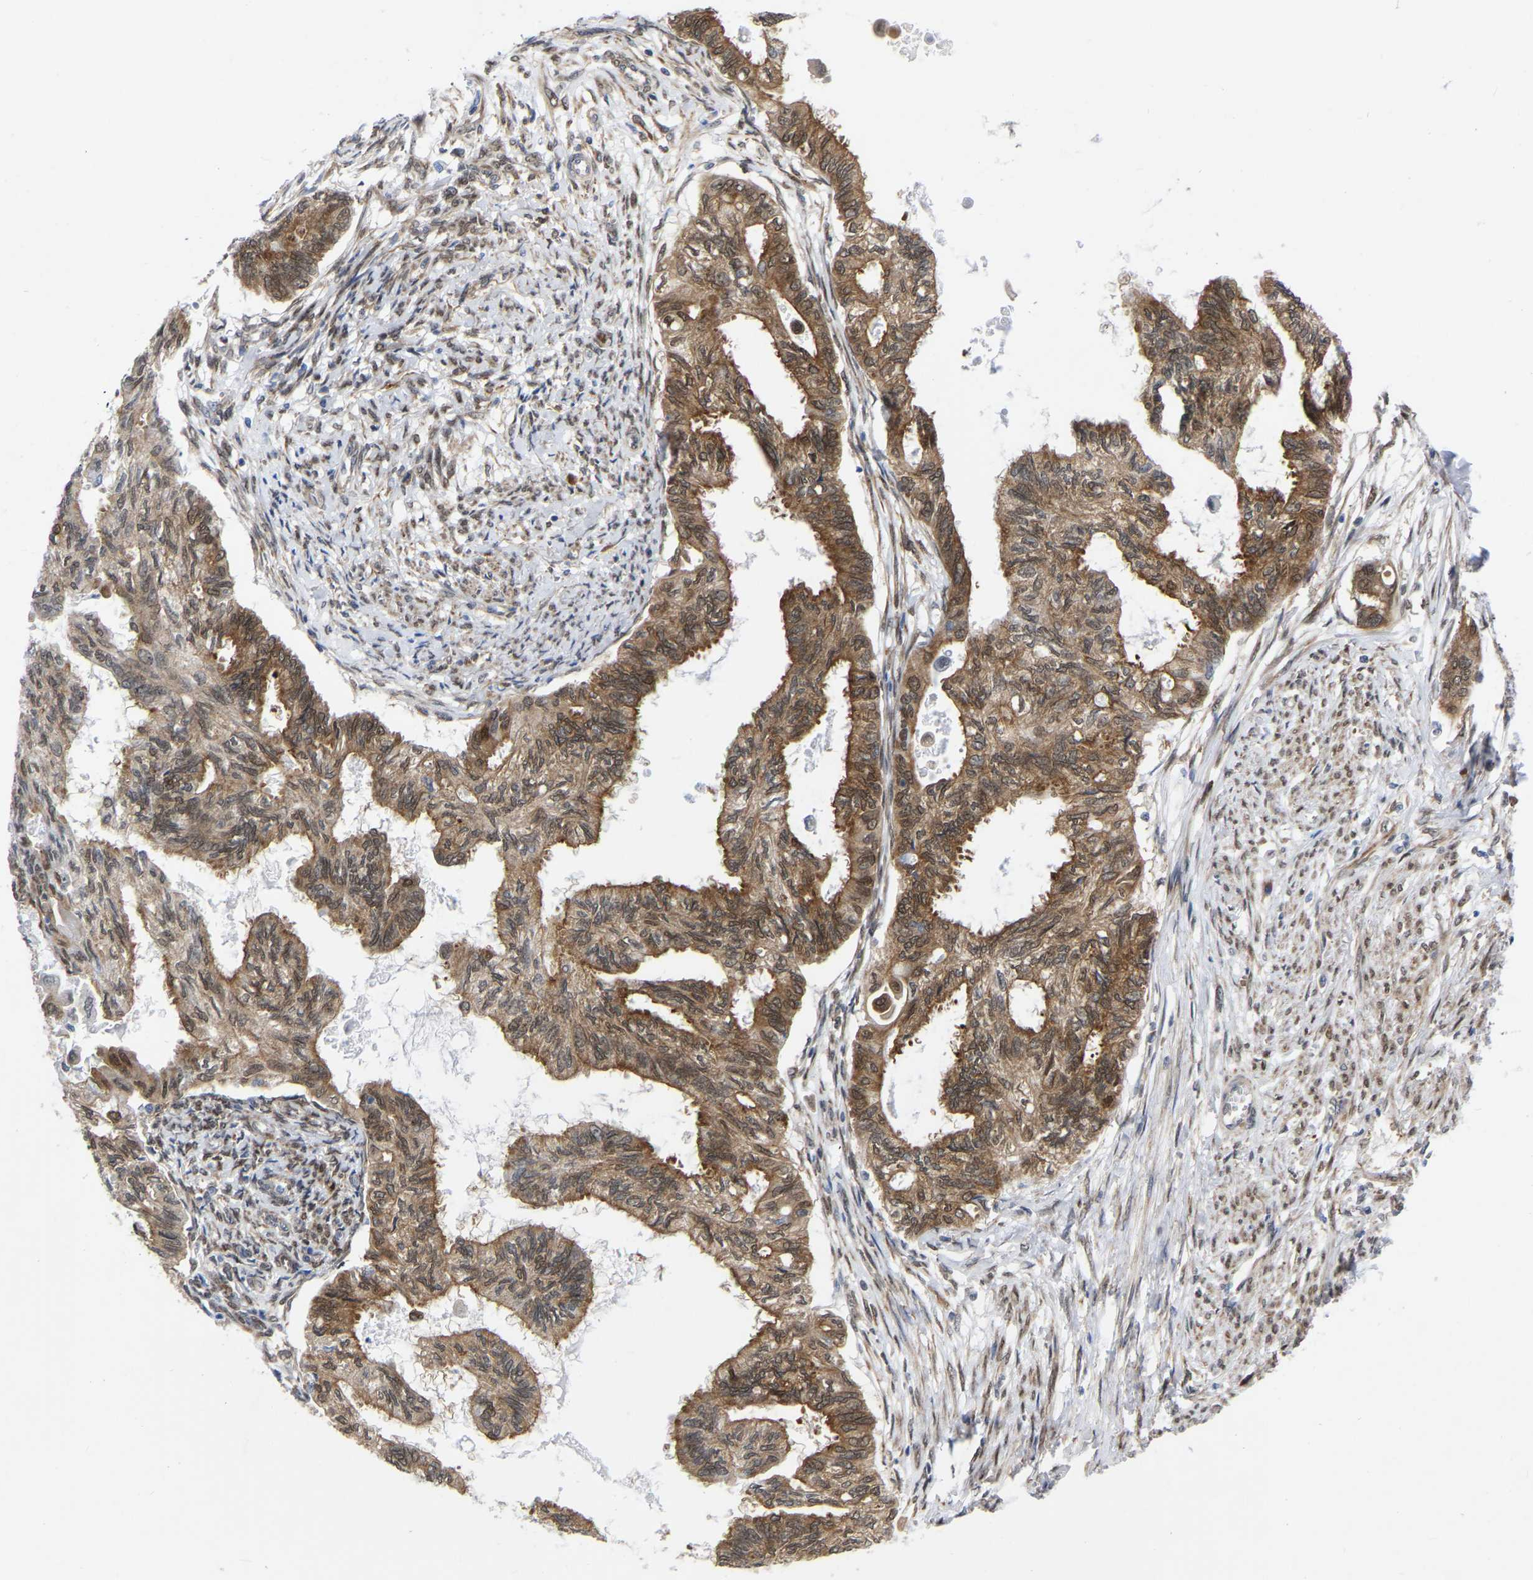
{"staining": {"intensity": "moderate", "quantity": ">75%", "location": "cytoplasmic/membranous,nuclear"}, "tissue": "cervical cancer", "cell_type": "Tumor cells", "image_type": "cancer", "snomed": [{"axis": "morphology", "description": "Normal tissue, NOS"}, {"axis": "morphology", "description": "Adenocarcinoma, NOS"}, {"axis": "topography", "description": "Cervix"}, {"axis": "topography", "description": "Endometrium"}], "caption": "Cervical cancer stained with a protein marker shows moderate staining in tumor cells.", "gene": "UBE4B", "patient": {"sex": "female", "age": 86}}